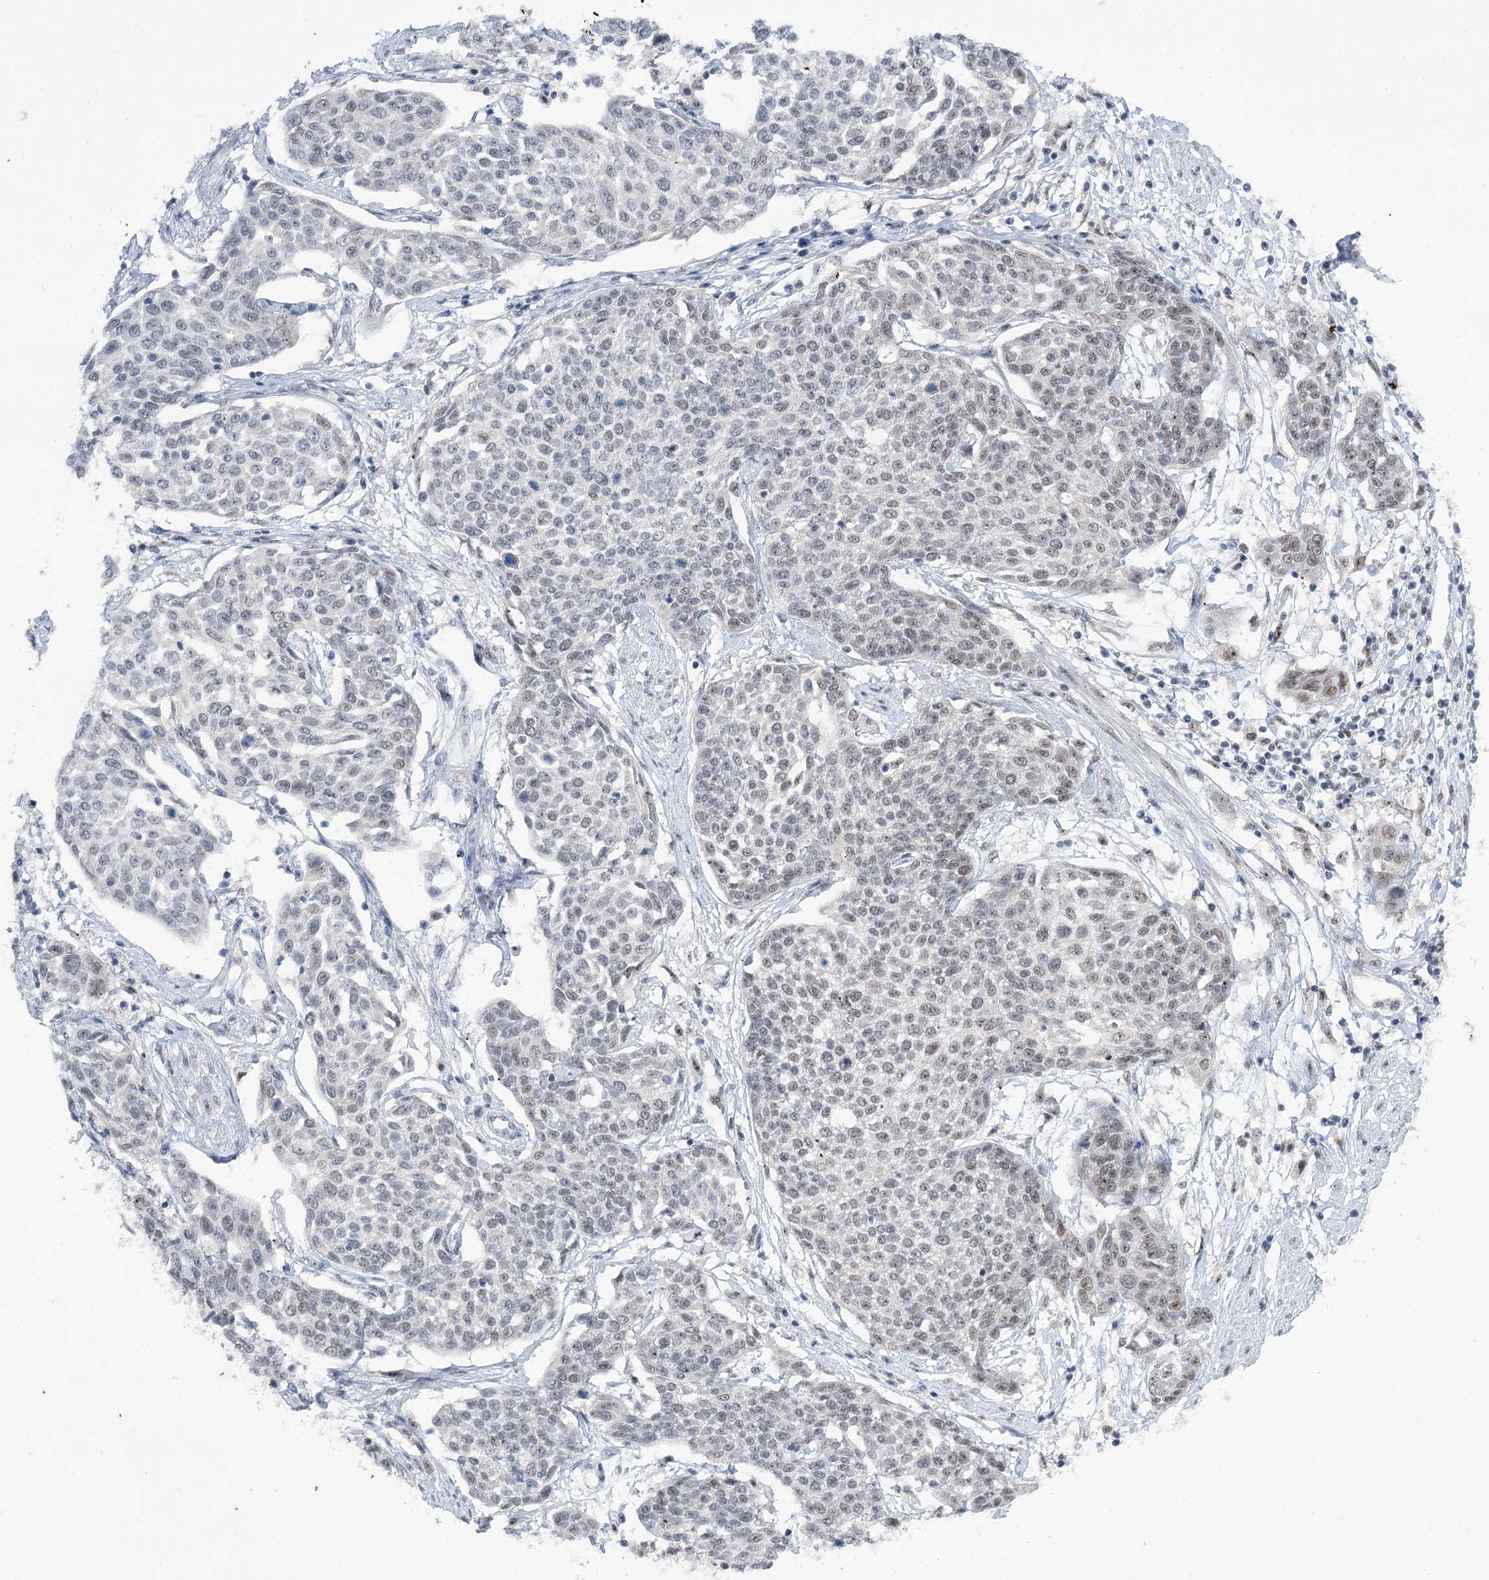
{"staining": {"intensity": "weak", "quantity": "25%-75%", "location": "nuclear"}, "tissue": "cervical cancer", "cell_type": "Tumor cells", "image_type": "cancer", "snomed": [{"axis": "morphology", "description": "Squamous cell carcinoma, NOS"}, {"axis": "topography", "description": "Cervix"}], "caption": "Immunohistochemistry staining of cervical cancer, which displays low levels of weak nuclear expression in about 25%-75% of tumor cells indicating weak nuclear protein staining. The staining was performed using DAB (brown) for protein detection and nuclei were counterstained in hematoxylin (blue).", "gene": "ERCC3", "patient": {"sex": "female", "age": 34}}